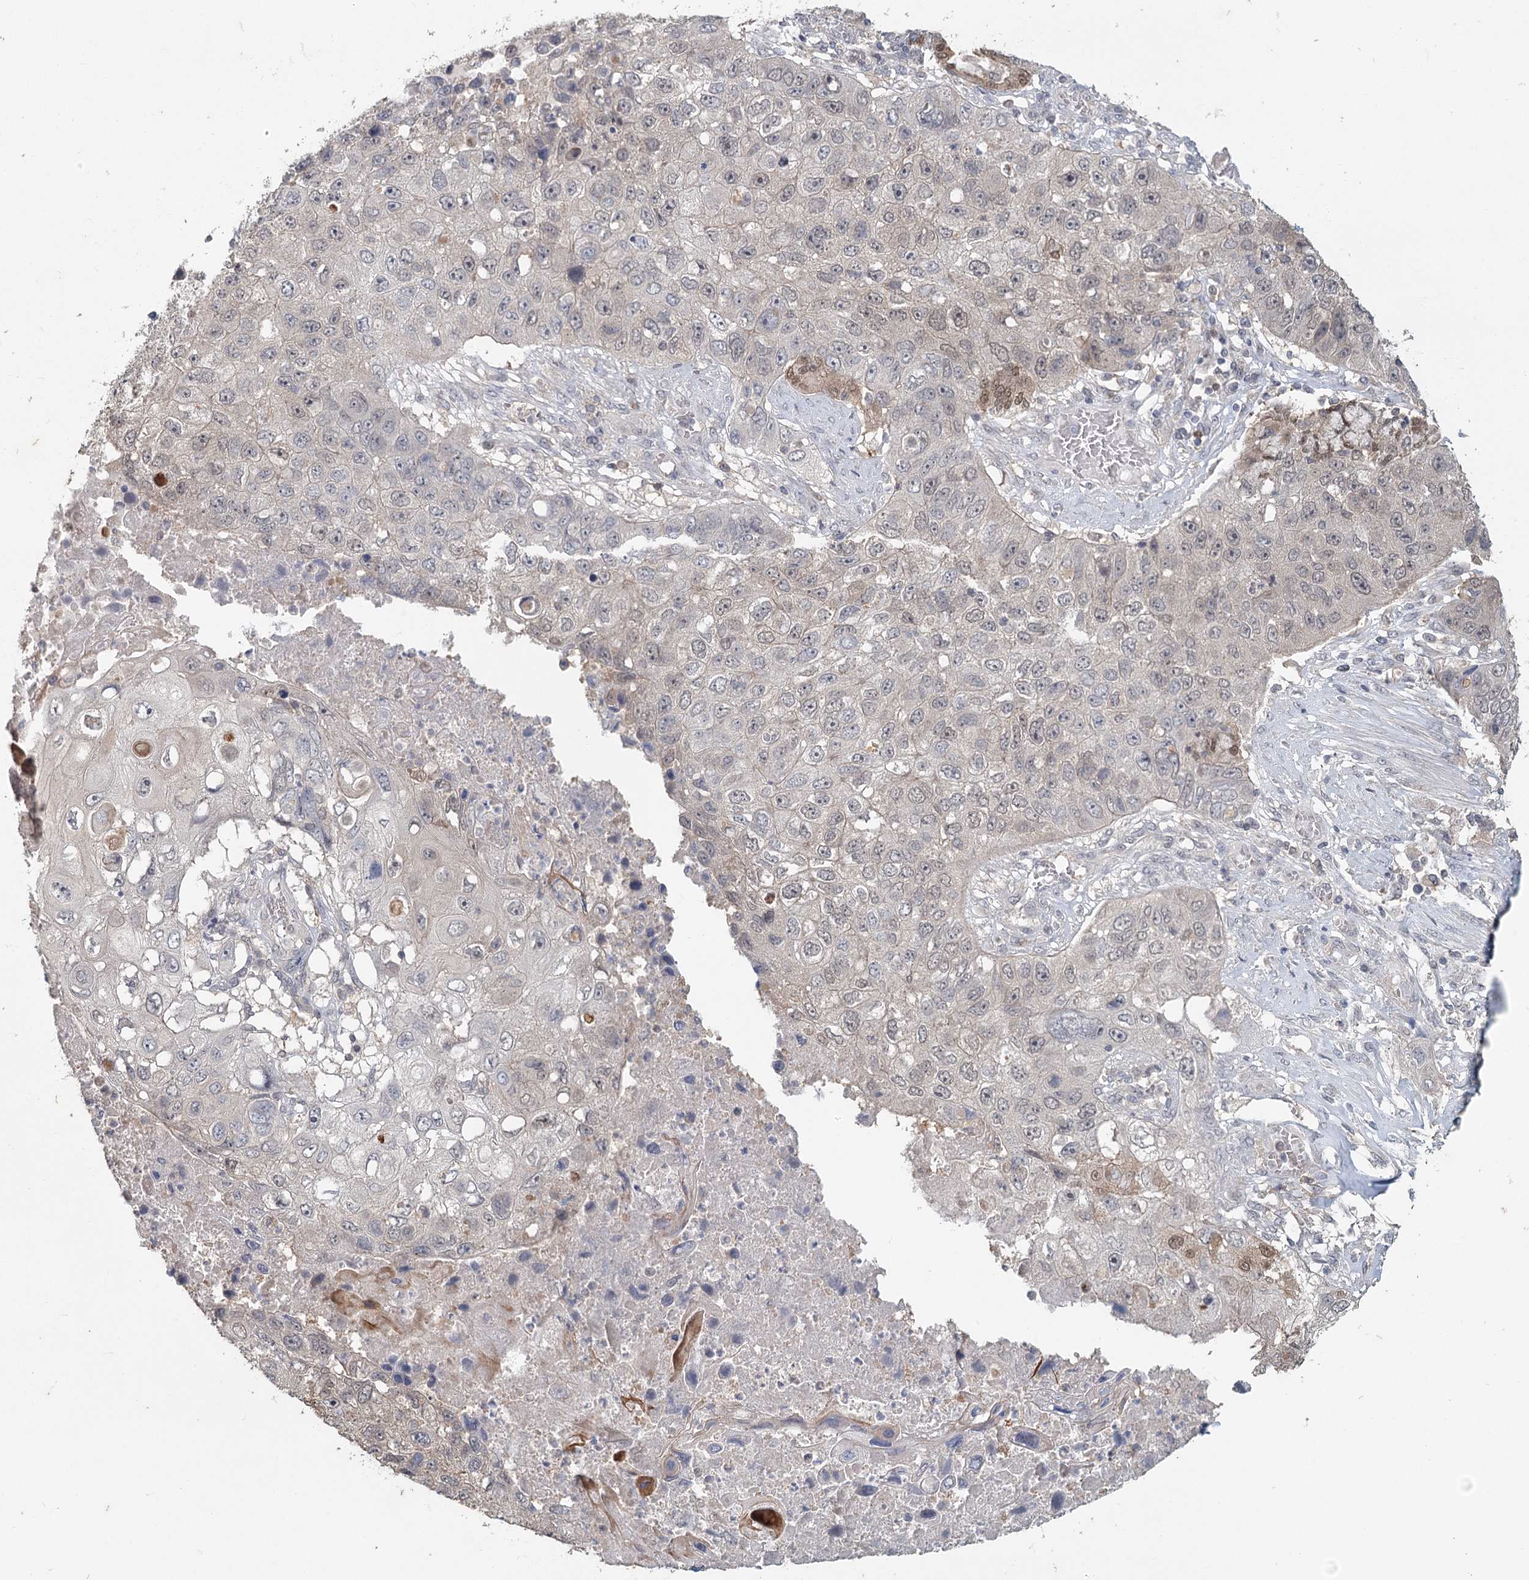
{"staining": {"intensity": "moderate", "quantity": "<25%", "location": "nuclear"}, "tissue": "lung cancer", "cell_type": "Tumor cells", "image_type": "cancer", "snomed": [{"axis": "morphology", "description": "Squamous cell carcinoma, NOS"}, {"axis": "topography", "description": "Lung"}], "caption": "A brown stain shows moderate nuclear staining of a protein in squamous cell carcinoma (lung) tumor cells. Using DAB (3,3'-diaminobenzidine) (brown) and hematoxylin (blue) stains, captured at high magnification using brightfield microscopy.", "gene": "ADK", "patient": {"sex": "male", "age": 61}}